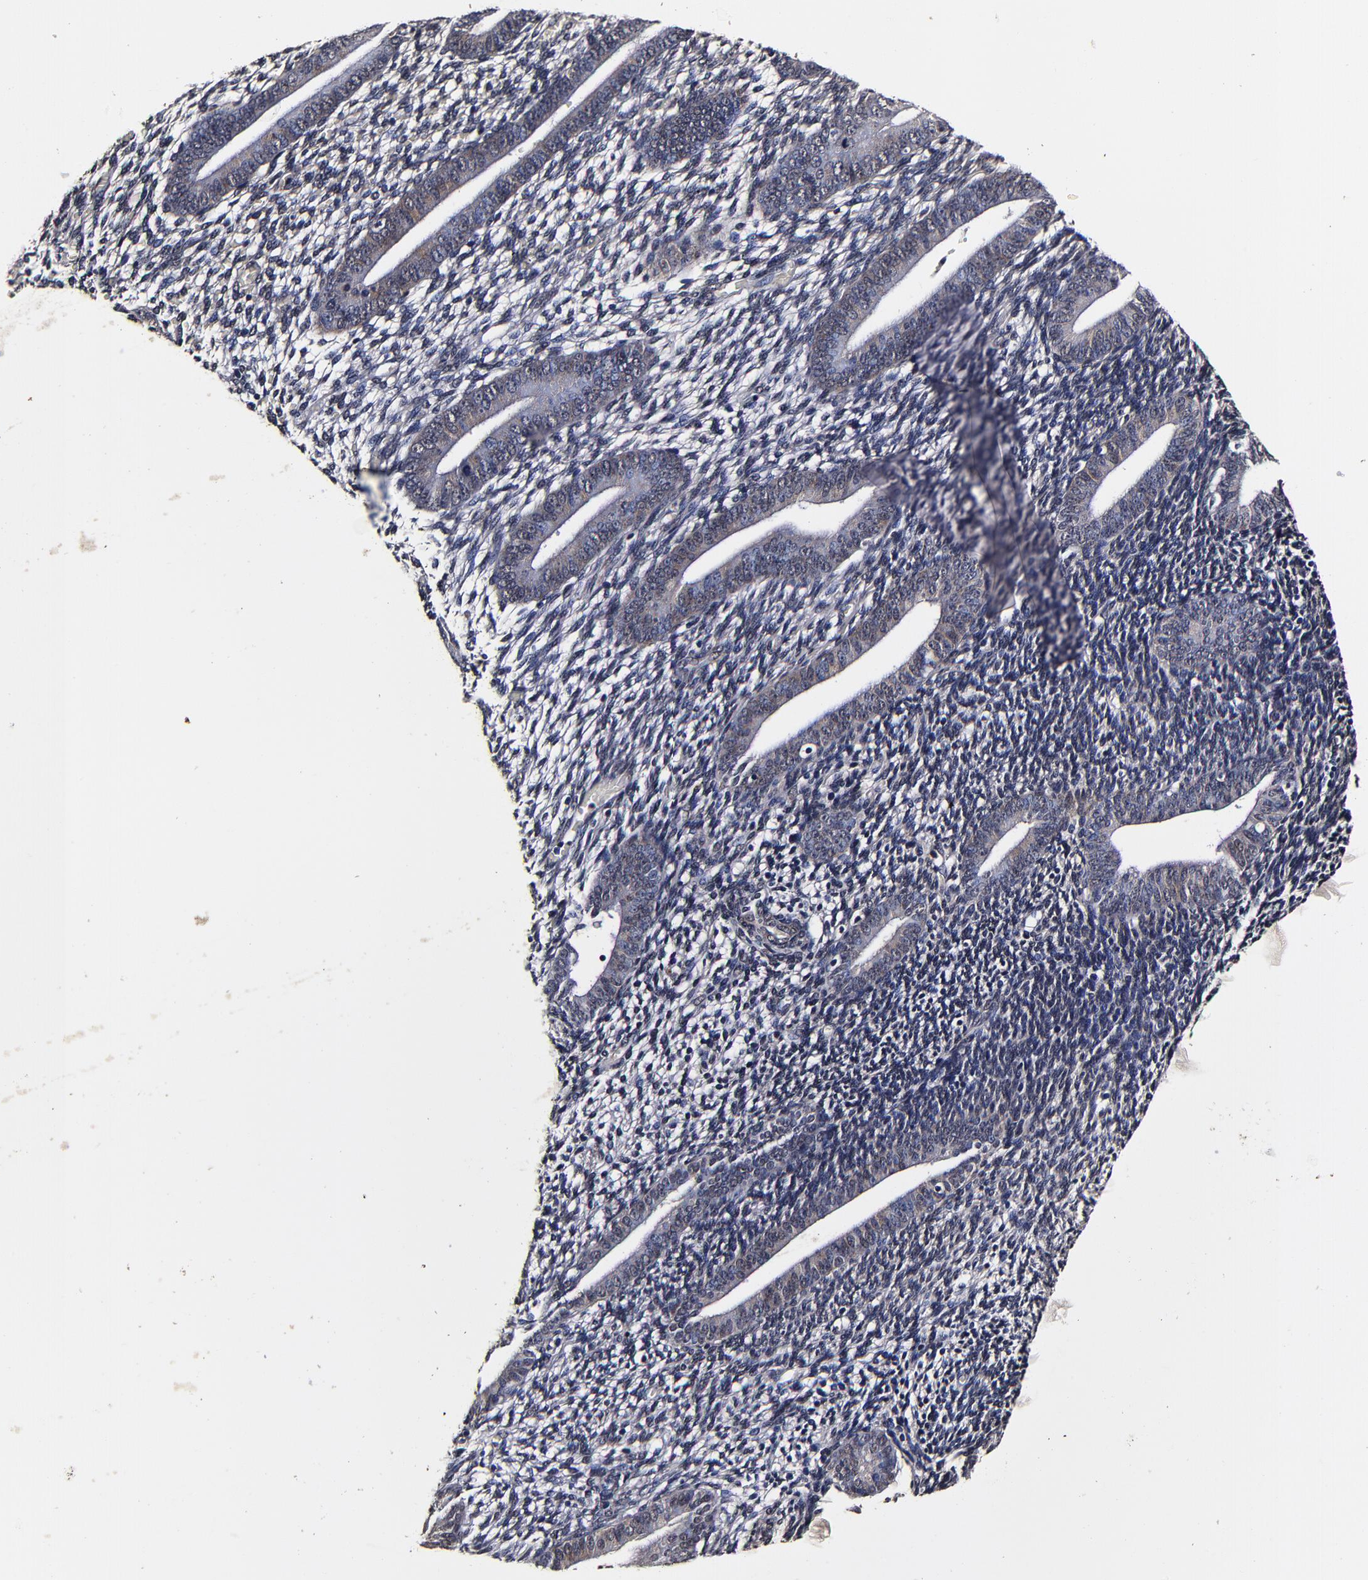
{"staining": {"intensity": "negative", "quantity": "none", "location": "none"}, "tissue": "endometrium", "cell_type": "Cells in endometrial stroma", "image_type": "normal", "snomed": [{"axis": "morphology", "description": "Normal tissue, NOS"}, {"axis": "topography", "description": "Smooth muscle"}, {"axis": "topography", "description": "Endometrium"}], "caption": "This is an IHC image of normal endometrium. There is no staining in cells in endometrial stroma.", "gene": "MMP15", "patient": {"sex": "female", "age": 57}}